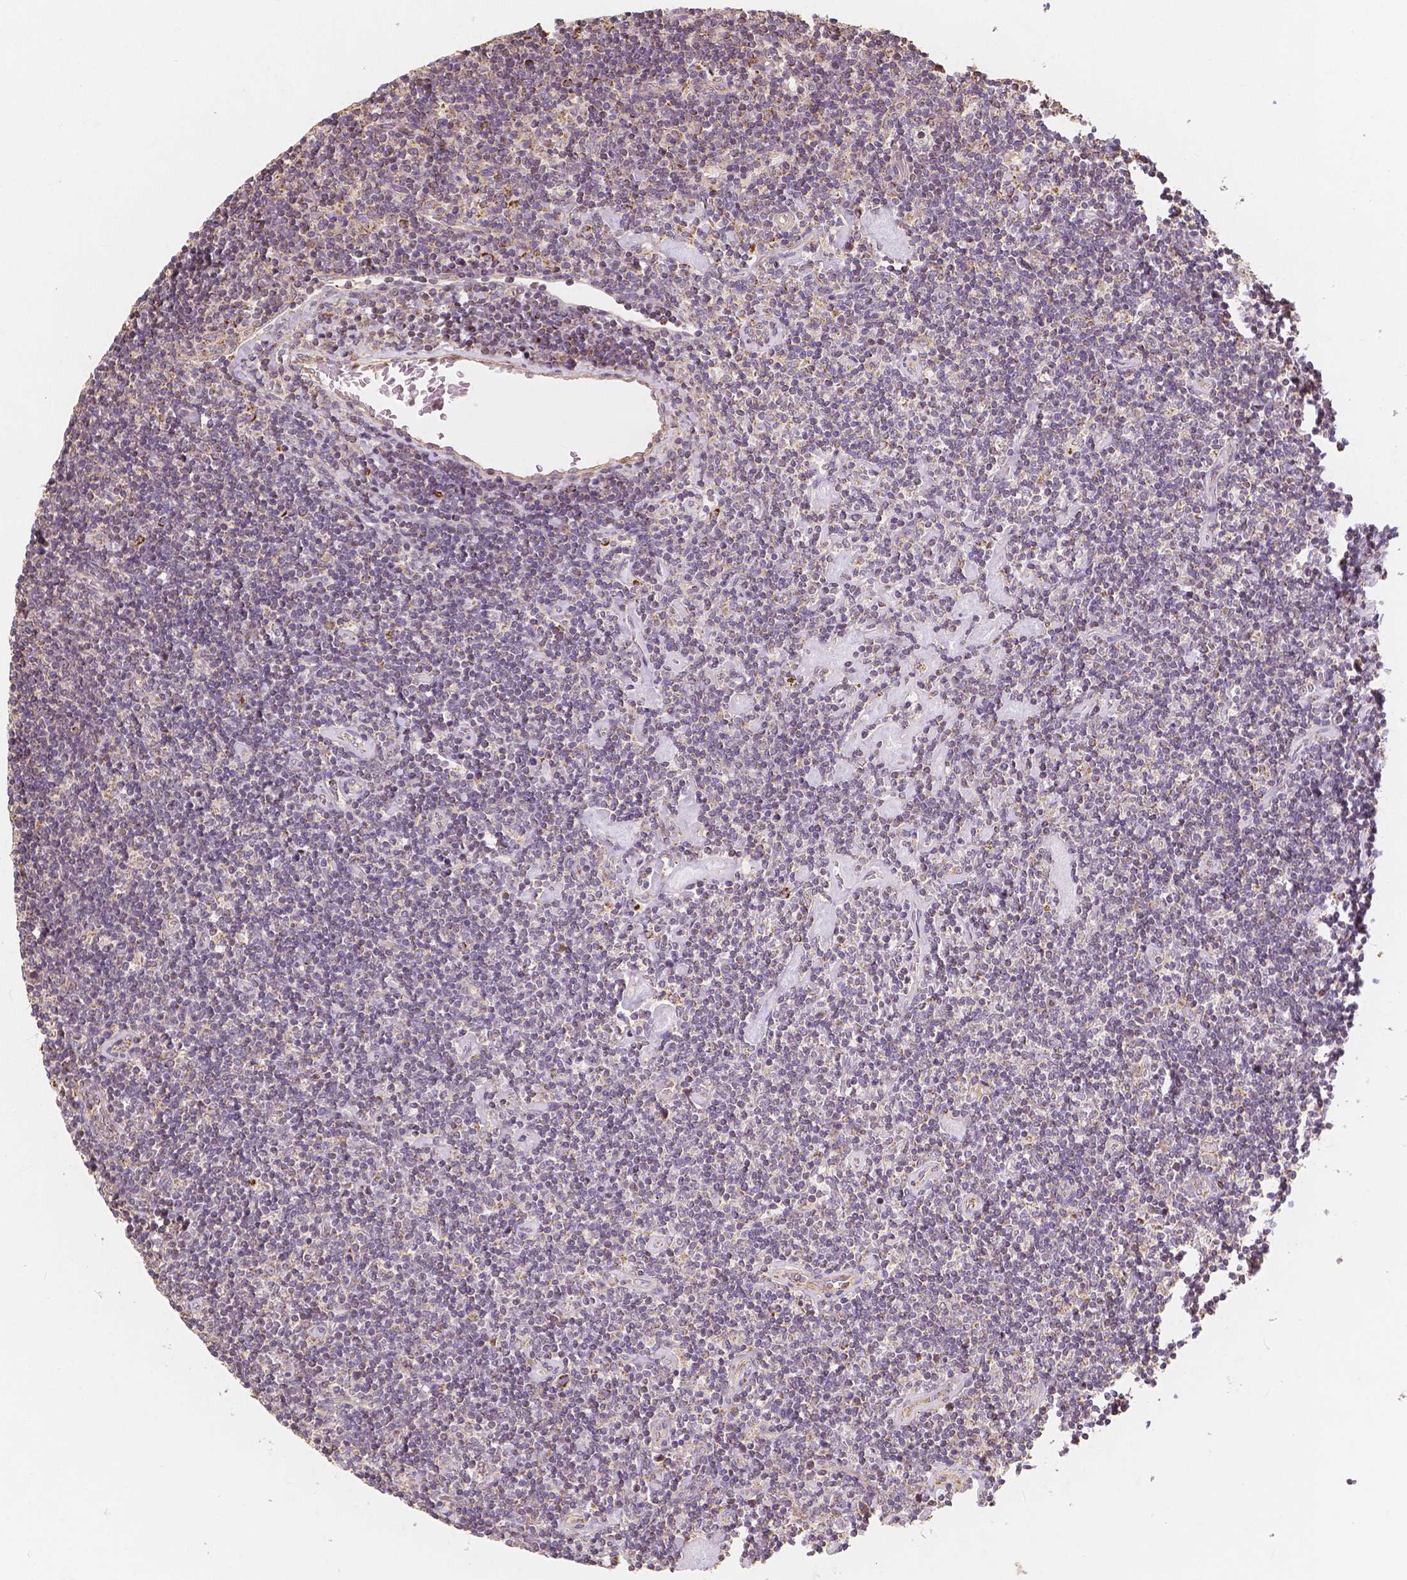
{"staining": {"intensity": "negative", "quantity": "none", "location": "none"}, "tissue": "lymphoma", "cell_type": "Tumor cells", "image_type": "cancer", "snomed": [{"axis": "morphology", "description": "Hodgkin's disease, NOS"}, {"axis": "topography", "description": "Lymph node"}], "caption": "The image displays no significant staining in tumor cells of lymphoma.", "gene": "PEX26", "patient": {"sex": "male", "age": 40}}